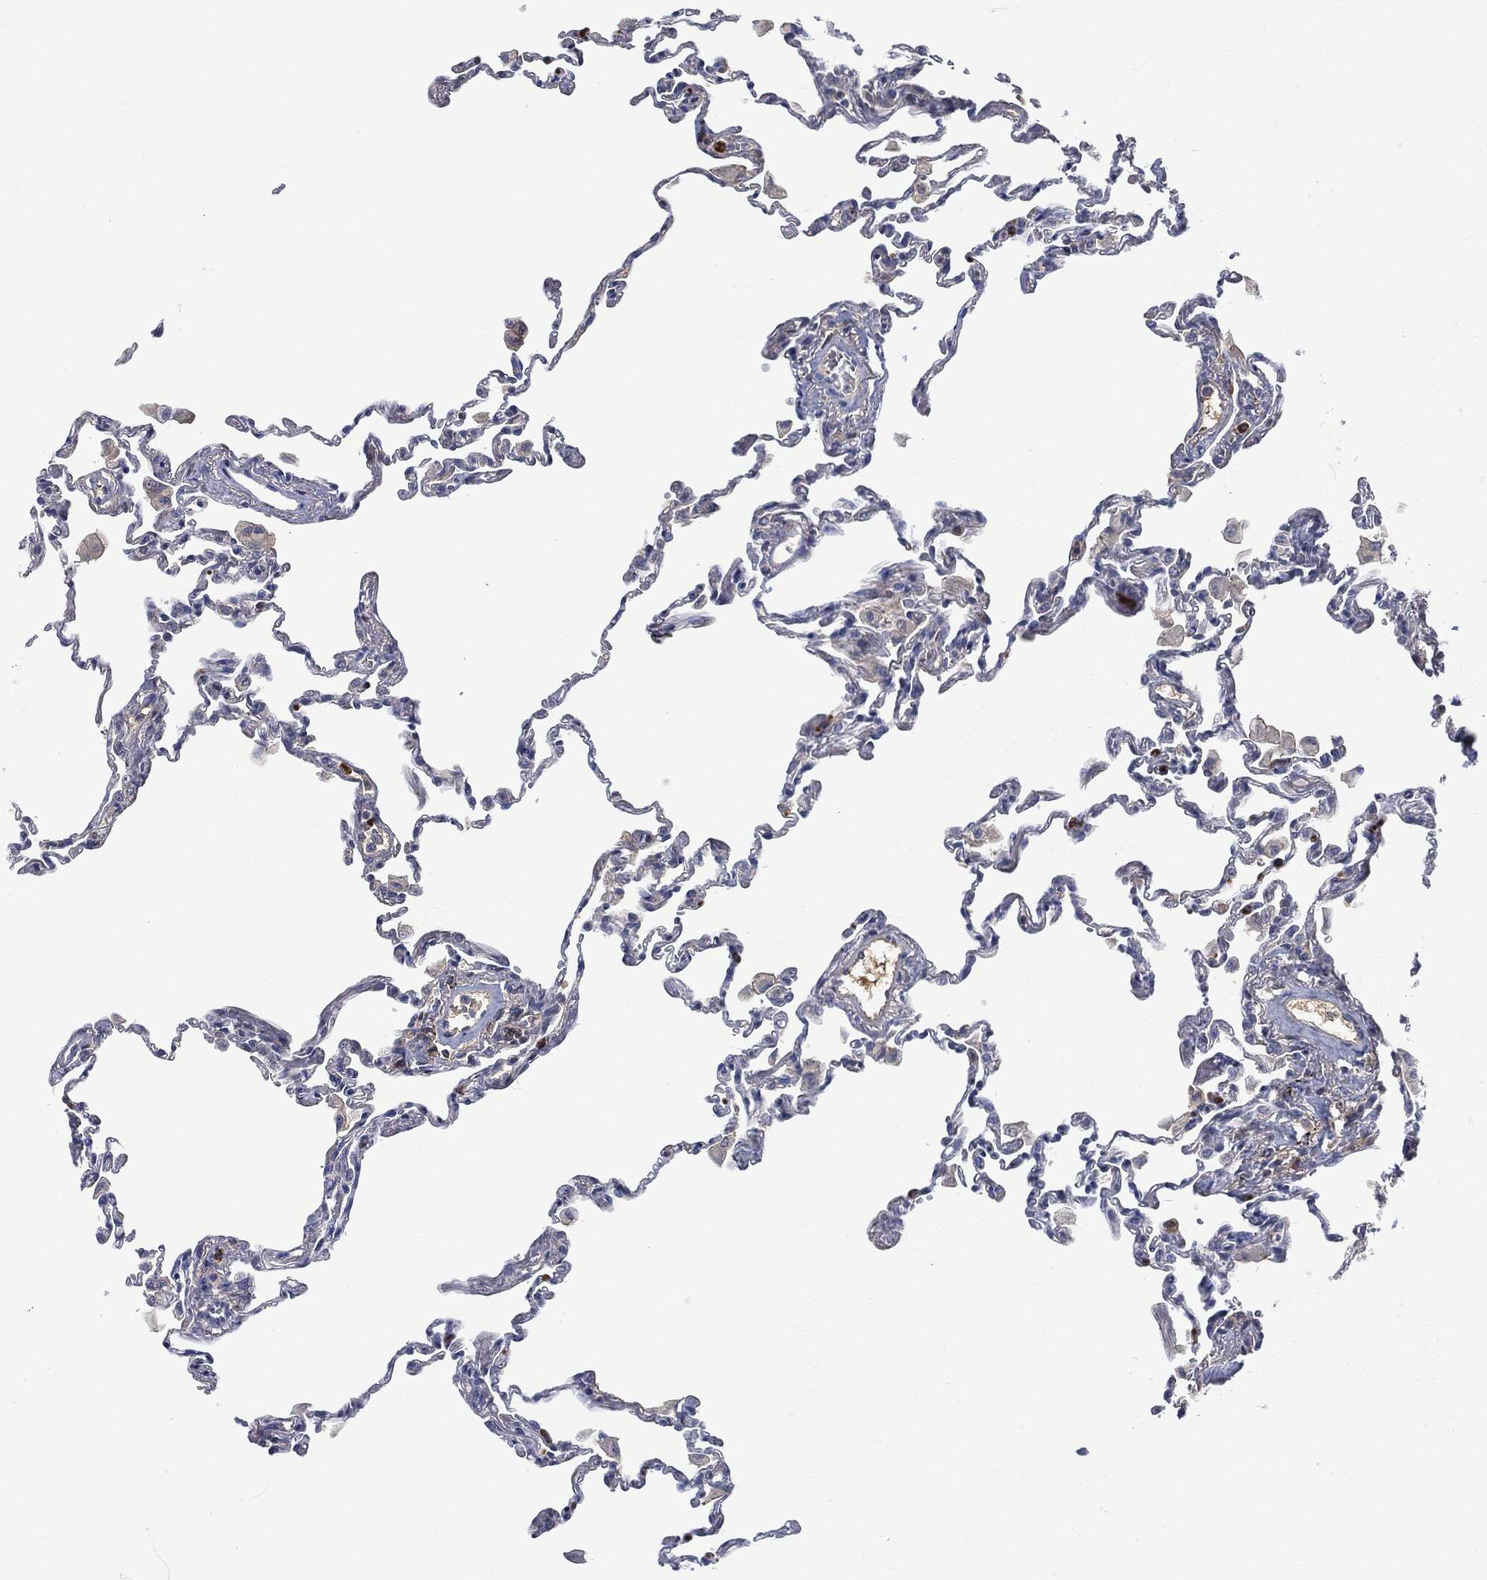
{"staining": {"intensity": "moderate", "quantity": "<25%", "location": "cytoplasmic/membranous"}, "tissue": "lung", "cell_type": "Alveolar cells", "image_type": "normal", "snomed": [{"axis": "morphology", "description": "Normal tissue, NOS"}, {"axis": "topography", "description": "Lung"}], "caption": "Immunohistochemical staining of normal human lung demonstrates low levels of moderate cytoplasmic/membranous positivity in about <25% of alveolar cells.", "gene": "BTK", "patient": {"sex": "female", "age": 57}}